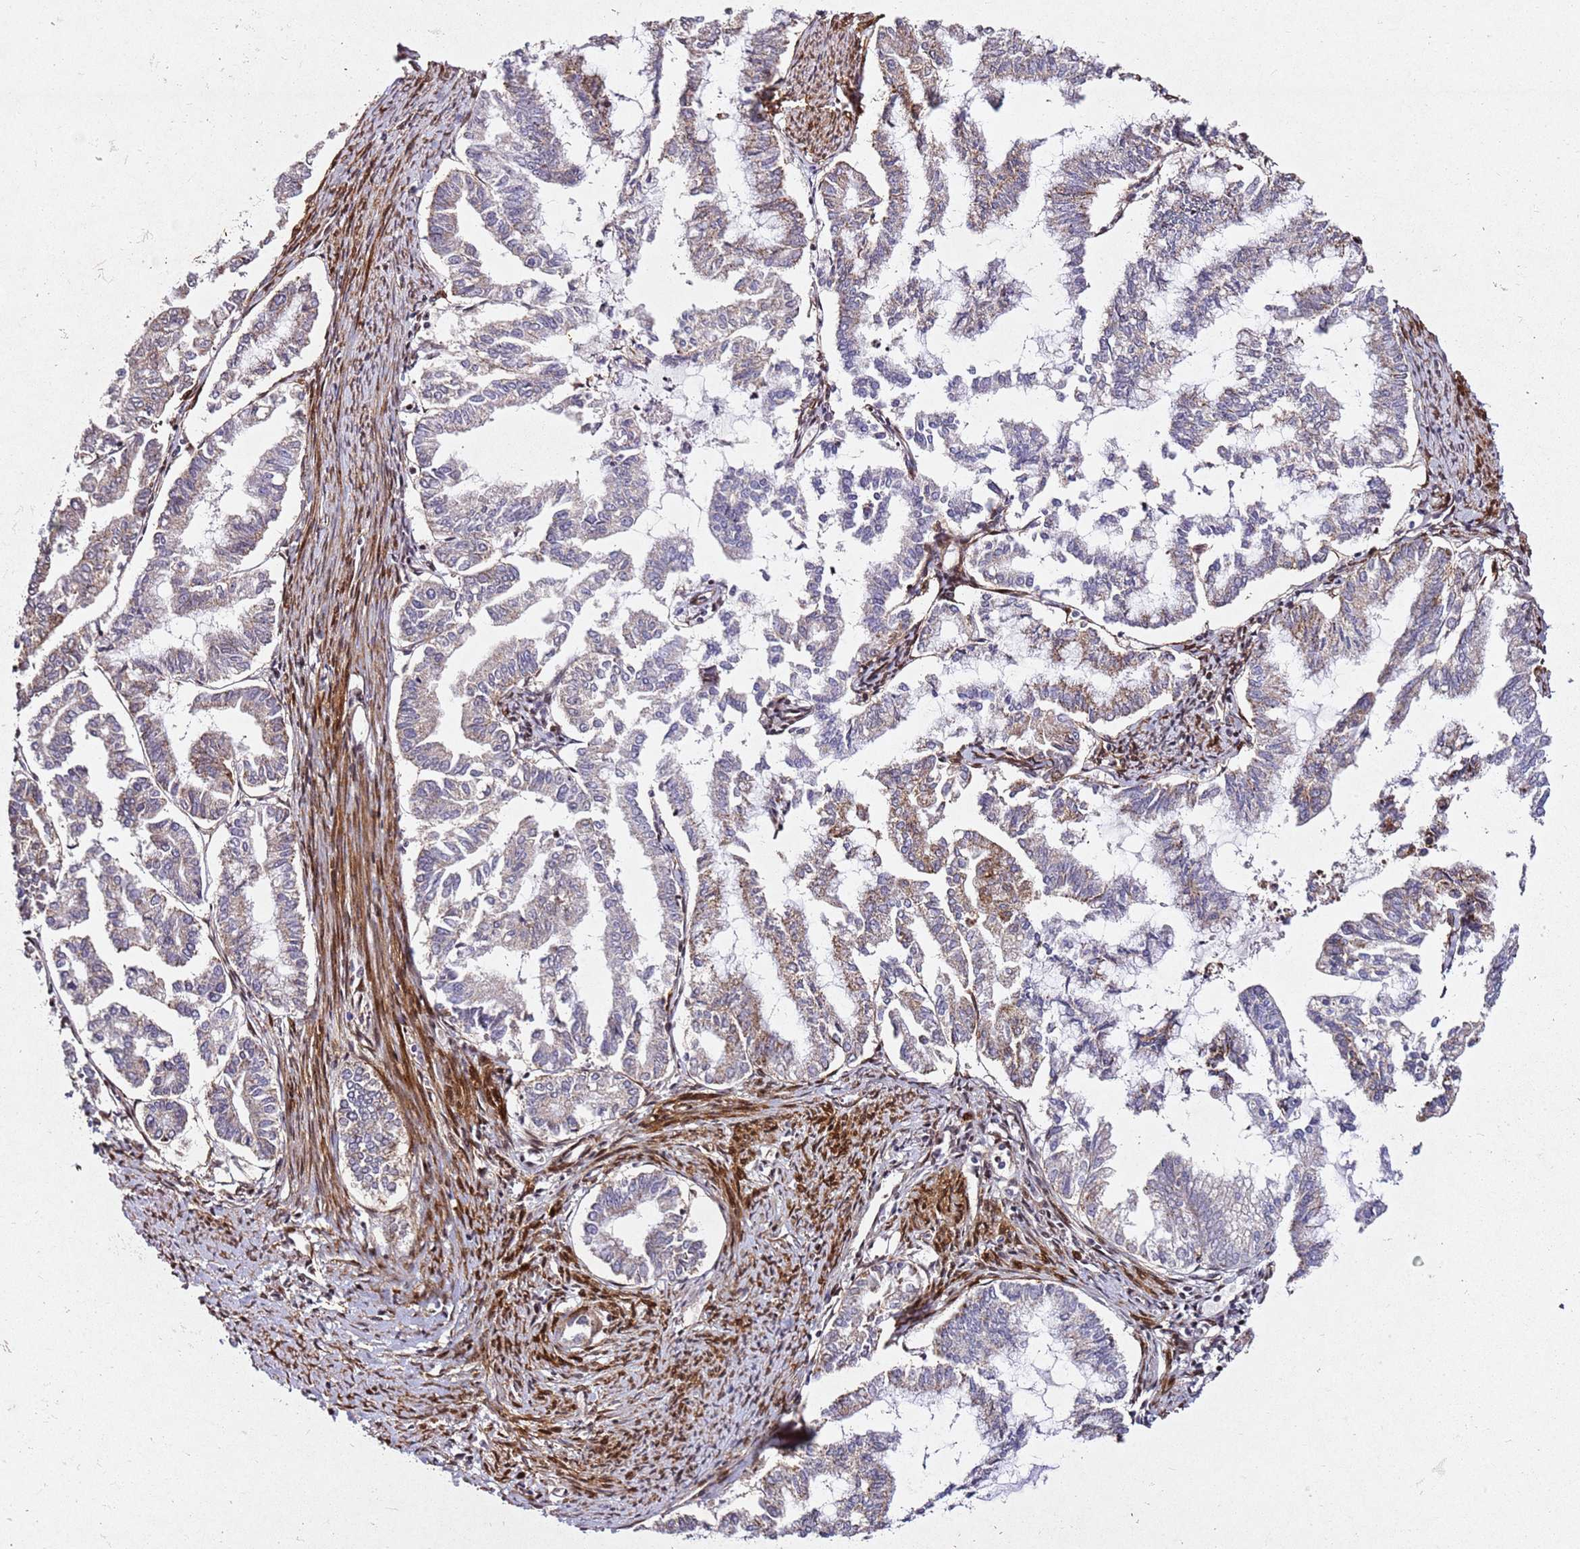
{"staining": {"intensity": "moderate", "quantity": "<25%", "location": "cytoplasmic/membranous"}, "tissue": "endometrial cancer", "cell_type": "Tumor cells", "image_type": "cancer", "snomed": [{"axis": "morphology", "description": "Adenocarcinoma, NOS"}, {"axis": "topography", "description": "Endometrium"}], "caption": "High-power microscopy captured an IHC photomicrograph of adenocarcinoma (endometrial), revealing moderate cytoplasmic/membranous expression in approximately <25% of tumor cells.", "gene": "ZNF296", "patient": {"sex": "female", "age": 79}}